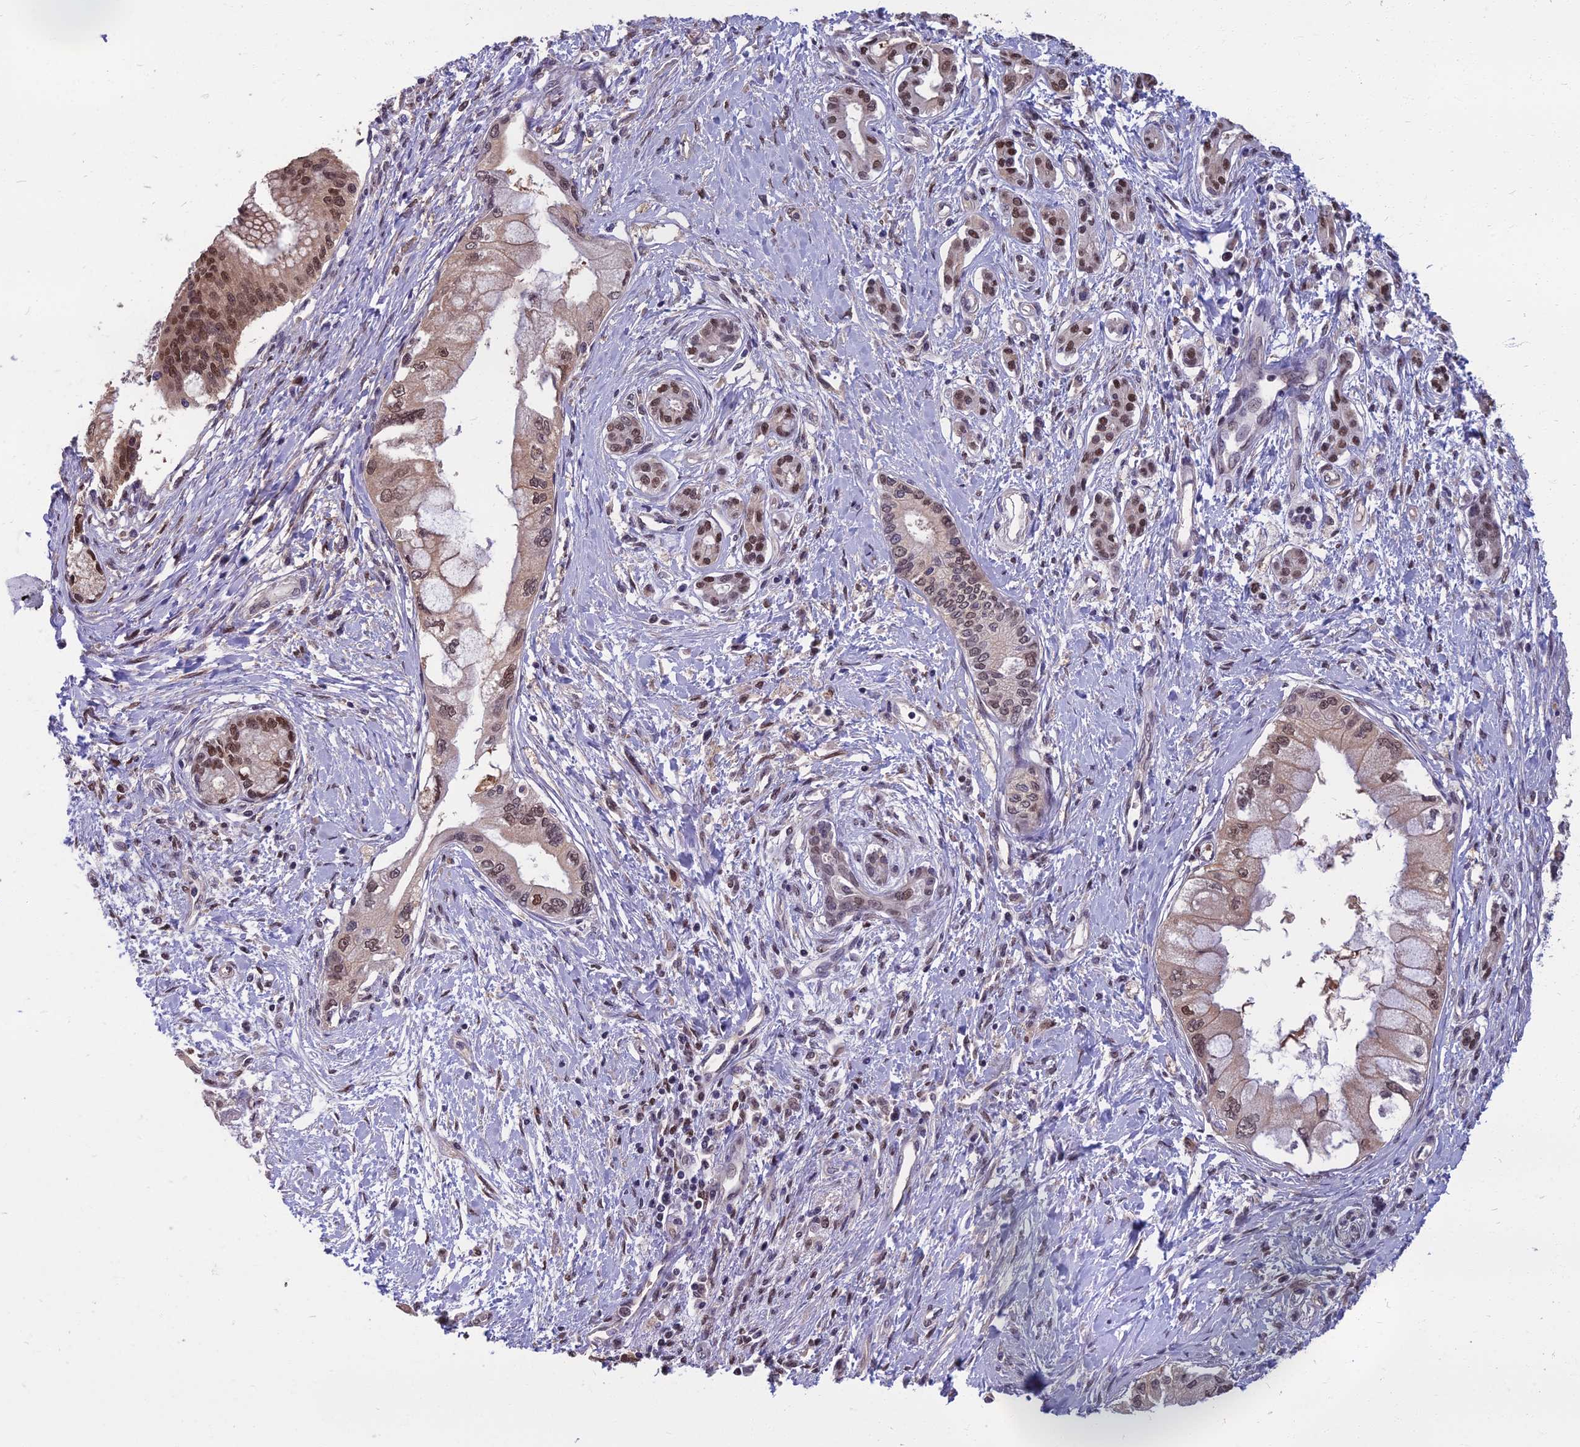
{"staining": {"intensity": "moderate", "quantity": ">75%", "location": "nuclear"}, "tissue": "pancreatic cancer", "cell_type": "Tumor cells", "image_type": "cancer", "snomed": [{"axis": "morphology", "description": "Adenocarcinoma, NOS"}, {"axis": "topography", "description": "Pancreas"}], "caption": "A histopathology image of pancreatic adenocarcinoma stained for a protein exhibits moderate nuclear brown staining in tumor cells.", "gene": "NR4A3", "patient": {"sex": "male", "age": 46}}